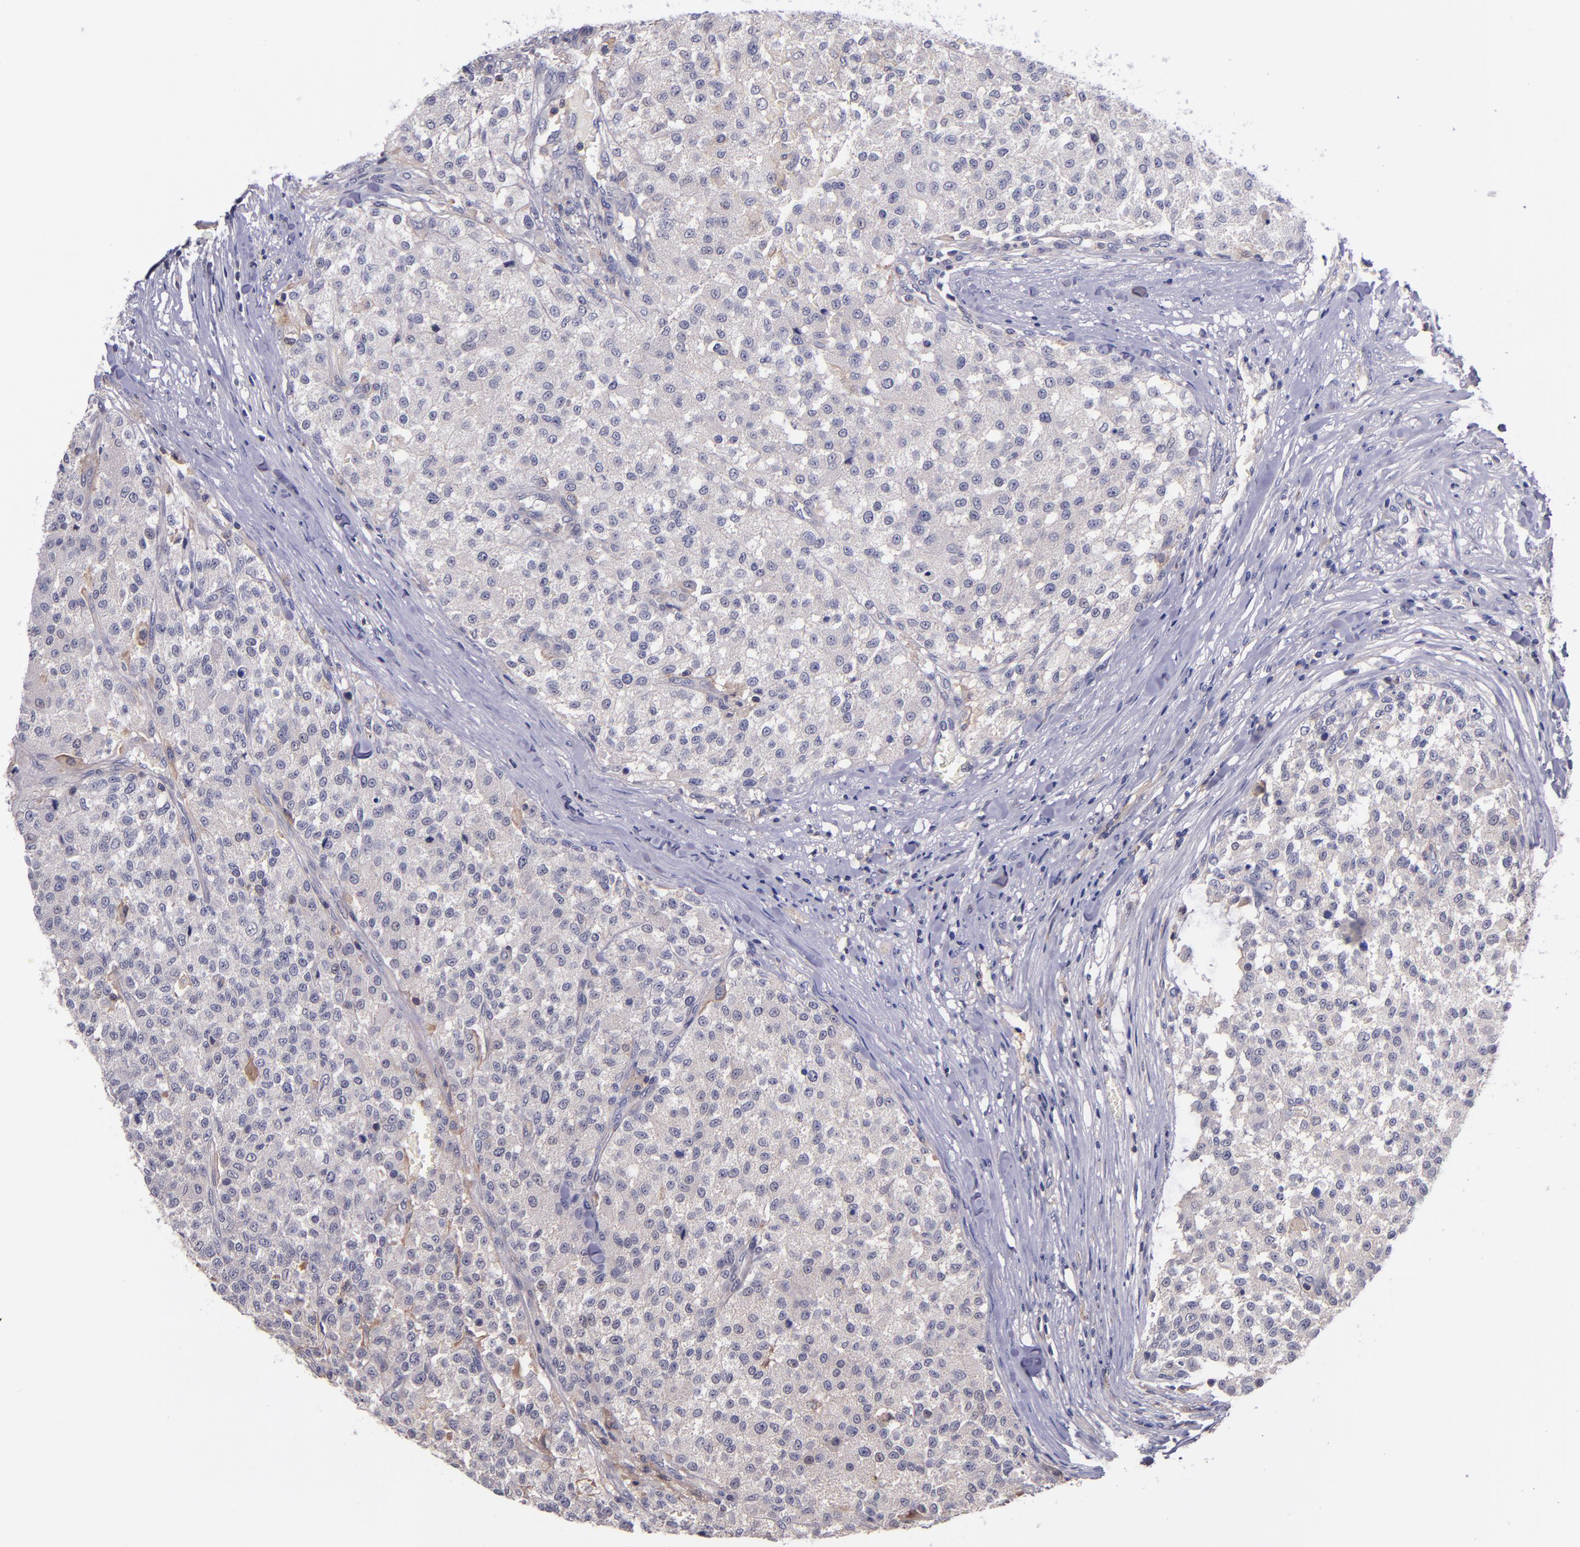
{"staining": {"intensity": "weak", "quantity": "<25%", "location": "cytoplasmic/membranous"}, "tissue": "testis cancer", "cell_type": "Tumor cells", "image_type": "cancer", "snomed": [{"axis": "morphology", "description": "Seminoma, NOS"}, {"axis": "topography", "description": "Testis"}], "caption": "DAB immunohistochemical staining of human testis cancer exhibits no significant staining in tumor cells.", "gene": "RBP4", "patient": {"sex": "male", "age": 59}}